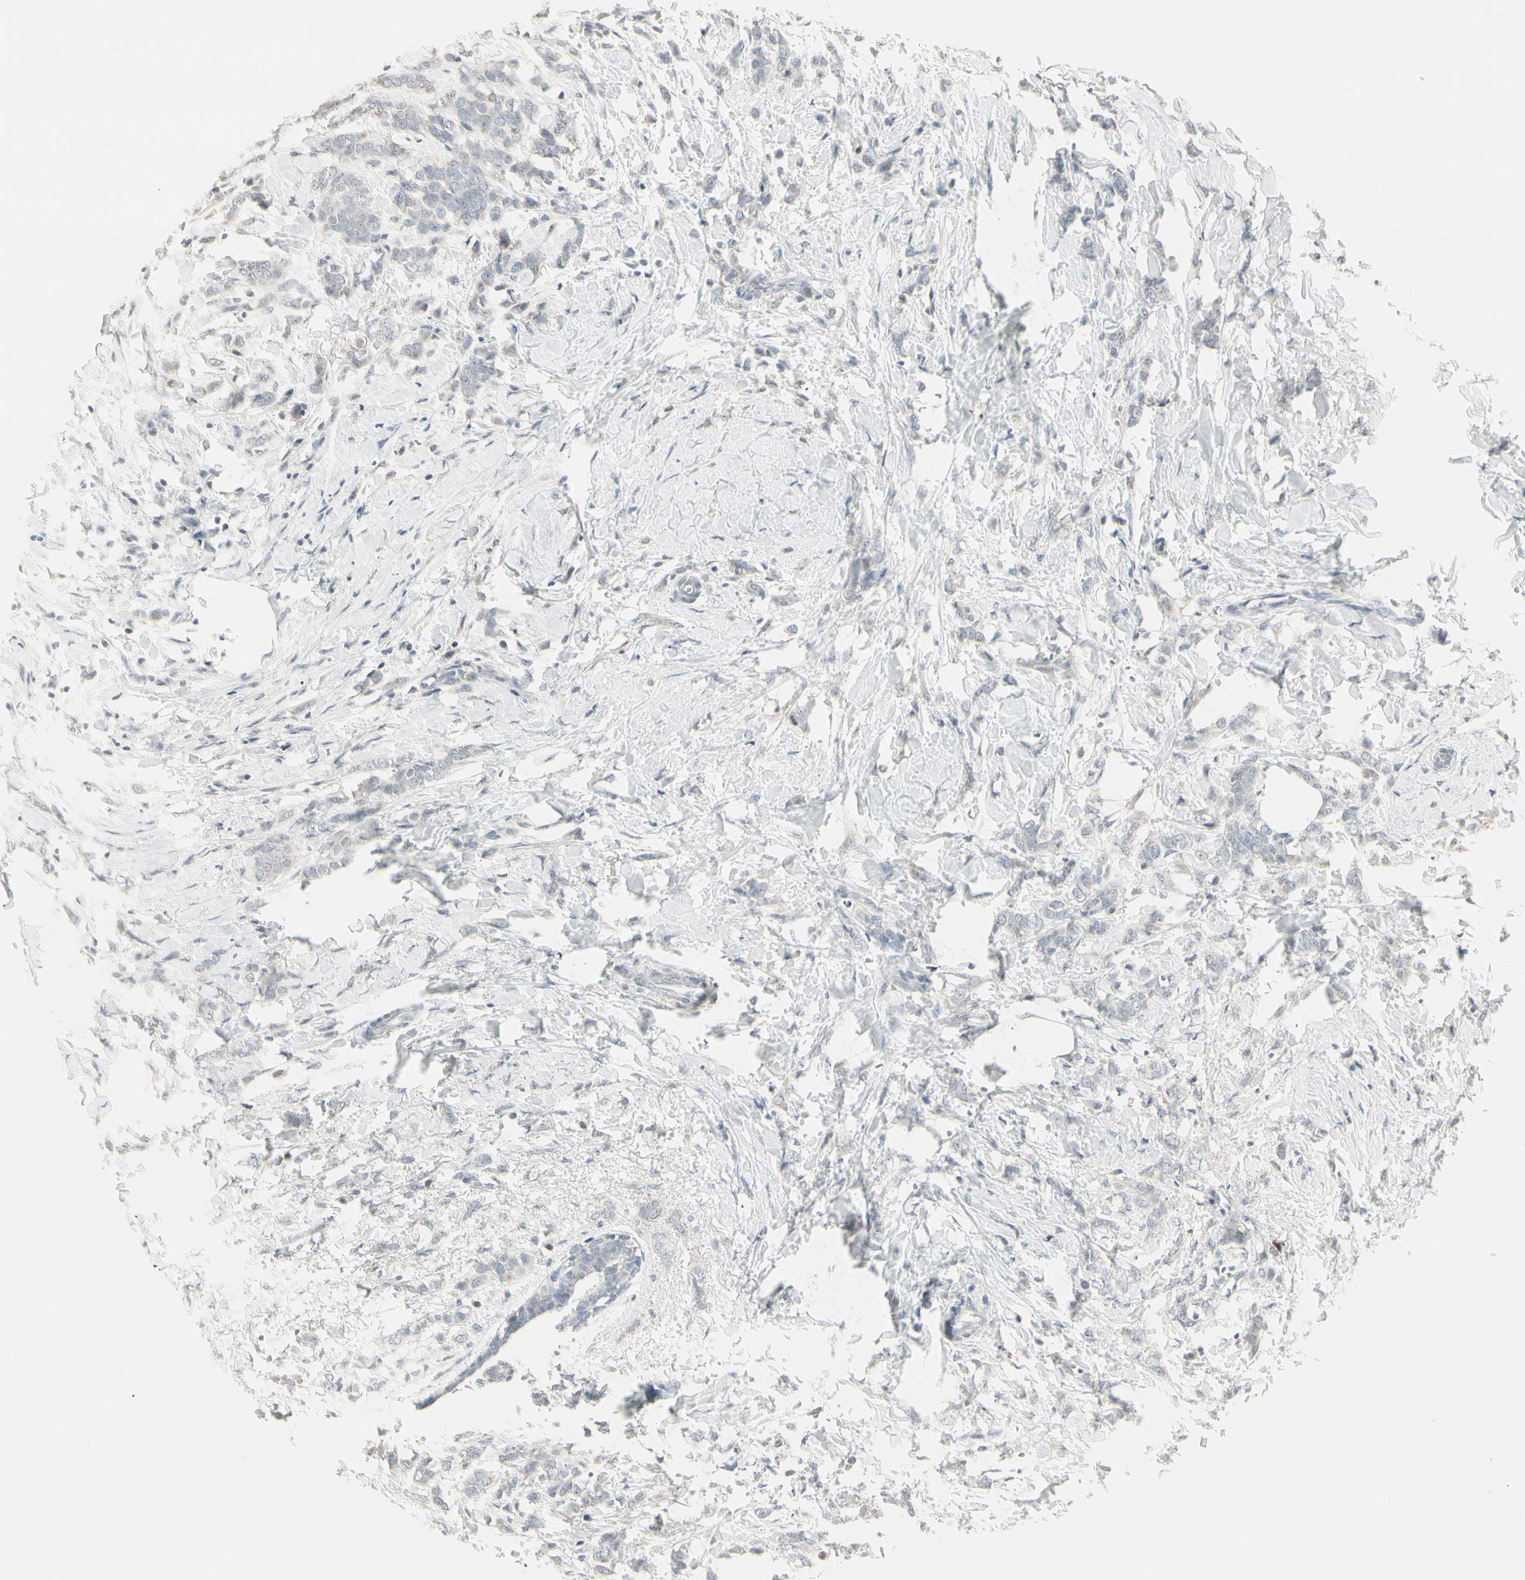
{"staining": {"intensity": "negative", "quantity": "none", "location": "none"}, "tissue": "breast cancer", "cell_type": "Tumor cells", "image_type": "cancer", "snomed": [{"axis": "morphology", "description": "Lobular carcinoma, in situ"}, {"axis": "morphology", "description": "Lobular carcinoma"}, {"axis": "topography", "description": "Breast"}], "caption": "Immunohistochemistry (IHC) of breast cancer exhibits no expression in tumor cells. (DAB immunohistochemistry with hematoxylin counter stain).", "gene": "DMPK", "patient": {"sex": "female", "age": 41}}